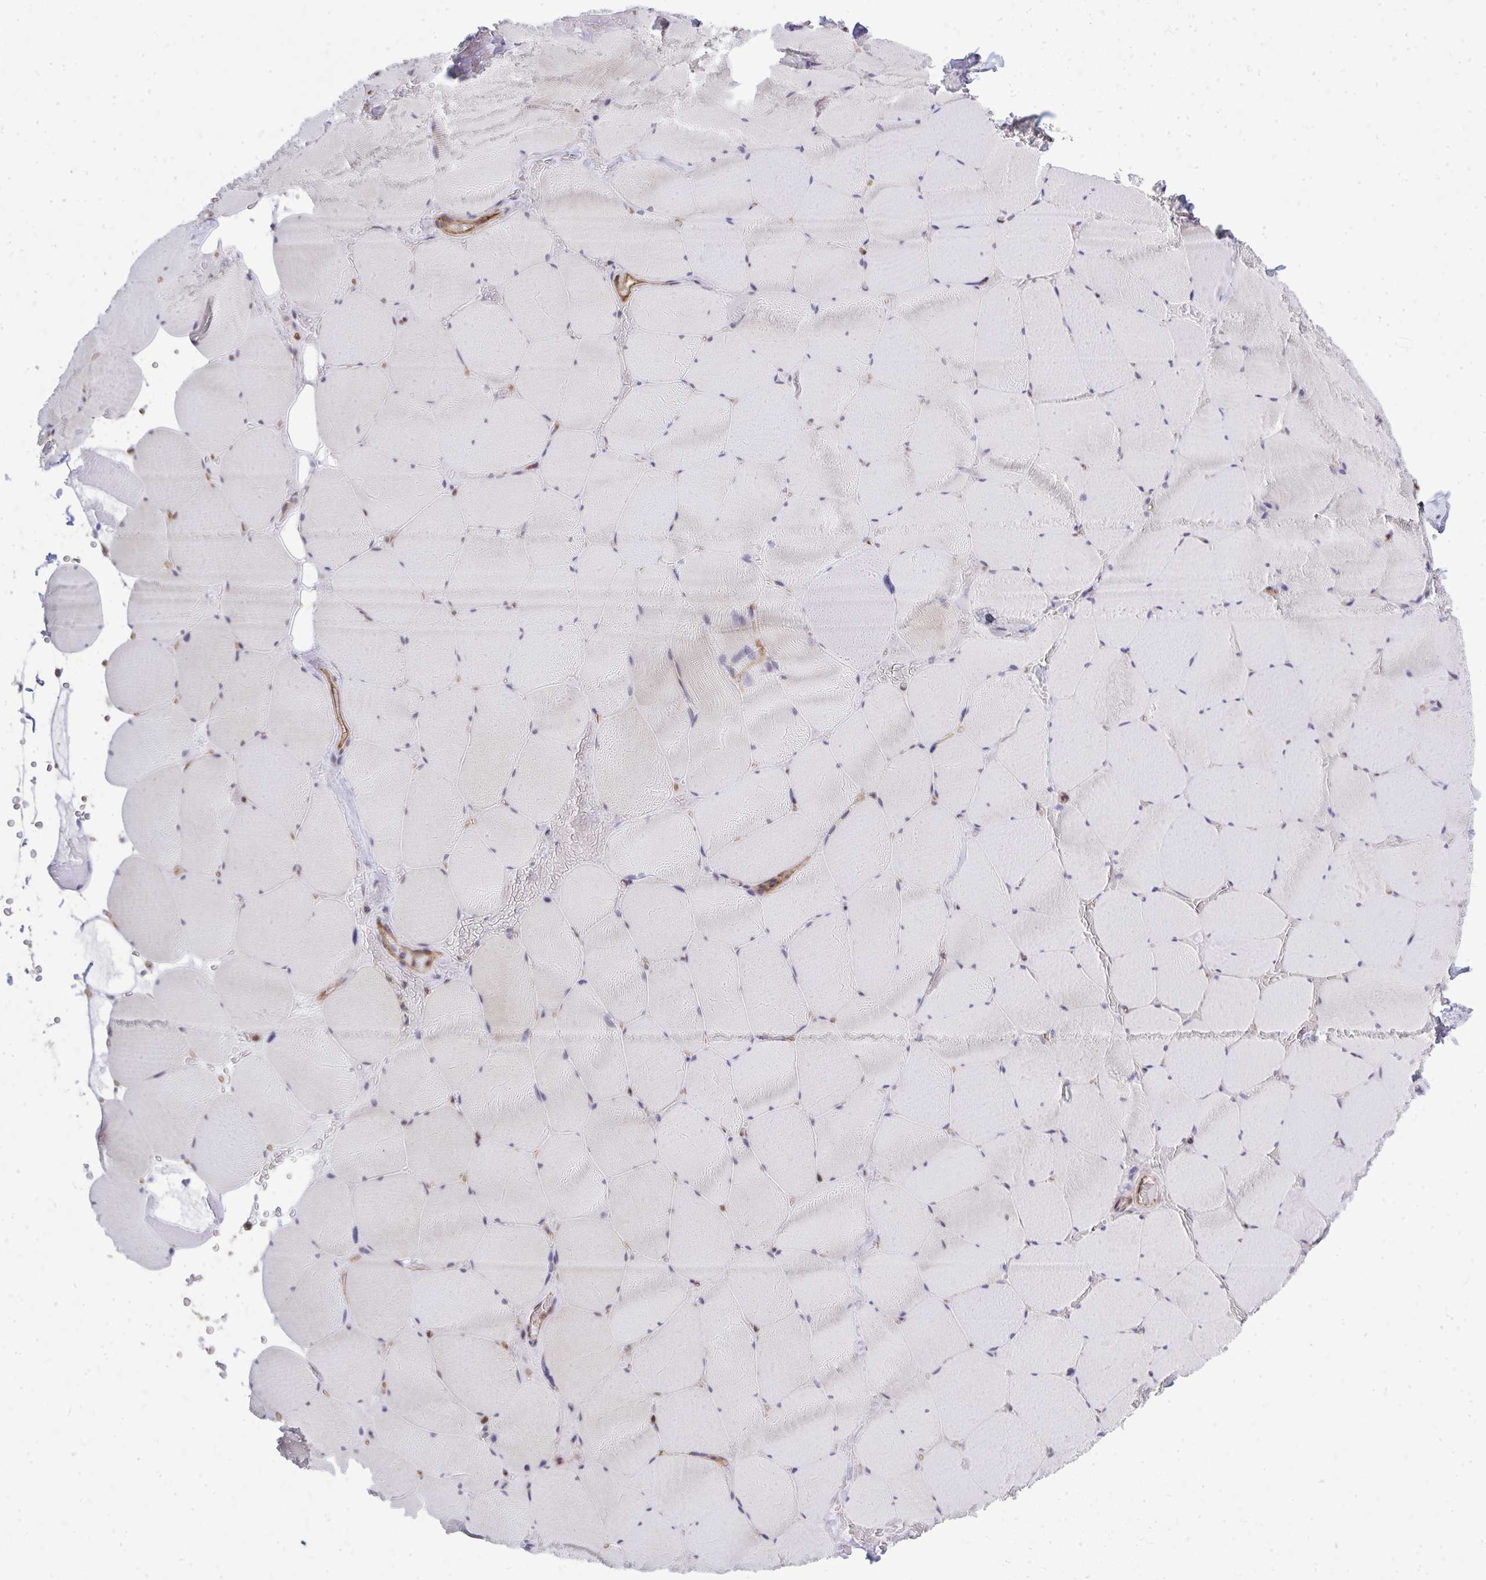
{"staining": {"intensity": "negative", "quantity": "none", "location": "none"}, "tissue": "skeletal muscle", "cell_type": "Myocytes", "image_type": "normal", "snomed": [{"axis": "morphology", "description": "Normal tissue, NOS"}, {"axis": "topography", "description": "Skeletal muscle"}, {"axis": "topography", "description": "Head-Neck"}], "caption": "Myocytes are negative for brown protein staining in normal skeletal muscle. (Stains: DAB (3,3'-diaminobenzidine) immunohistochemistry (IHC) with hematoxylin counter stain, Microscopy: brightfield microscopy at high magnification).", "gene": "FOXN3", "patient": {"sex": "male", "age": 66}}